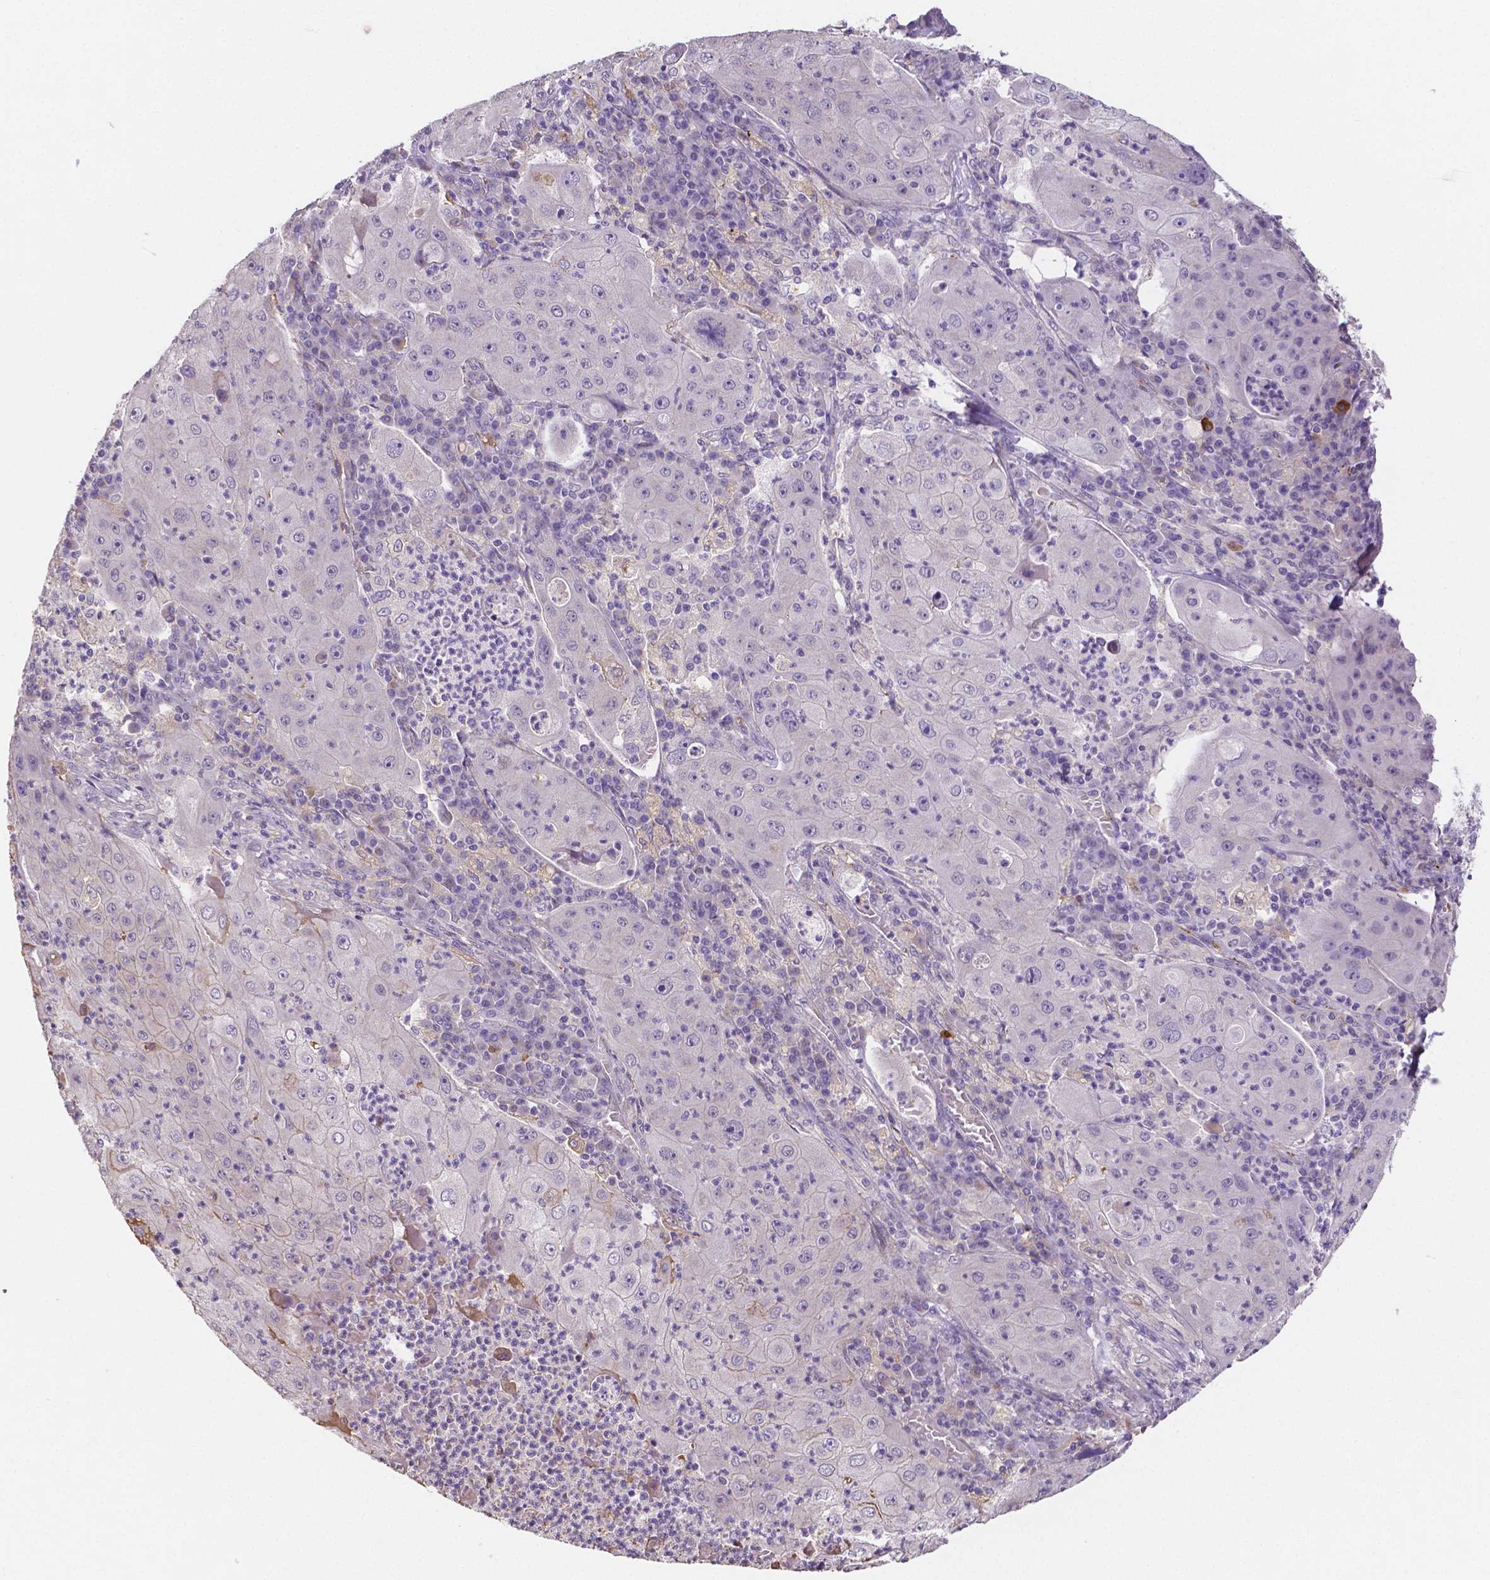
{"staining": {"intensity": "negative", "quantity": "none", "location": "none"}, "tissue": "lung cancer", "cell_type": "Tumor cells", "image_type": "cancer", "snomed": [{"axis": "morphology", "description": "Squamous cell carcinoma, NOS"}, {"axis": "topography", "description": "Lung"}], "caption": "Squamous cell carcinoma (lung) was stained to show a protein in brown. There is no significant expression in tumor cells. Brightfield microscopy of immunohistochemistry (IHC) stained with DAB (3,3'-diaminobenzidine) (brown) and hematoxylin (blue), captured at high magnification.", "gene": "ELAVL2", "patient": {"sex": "female", "age": 59}}